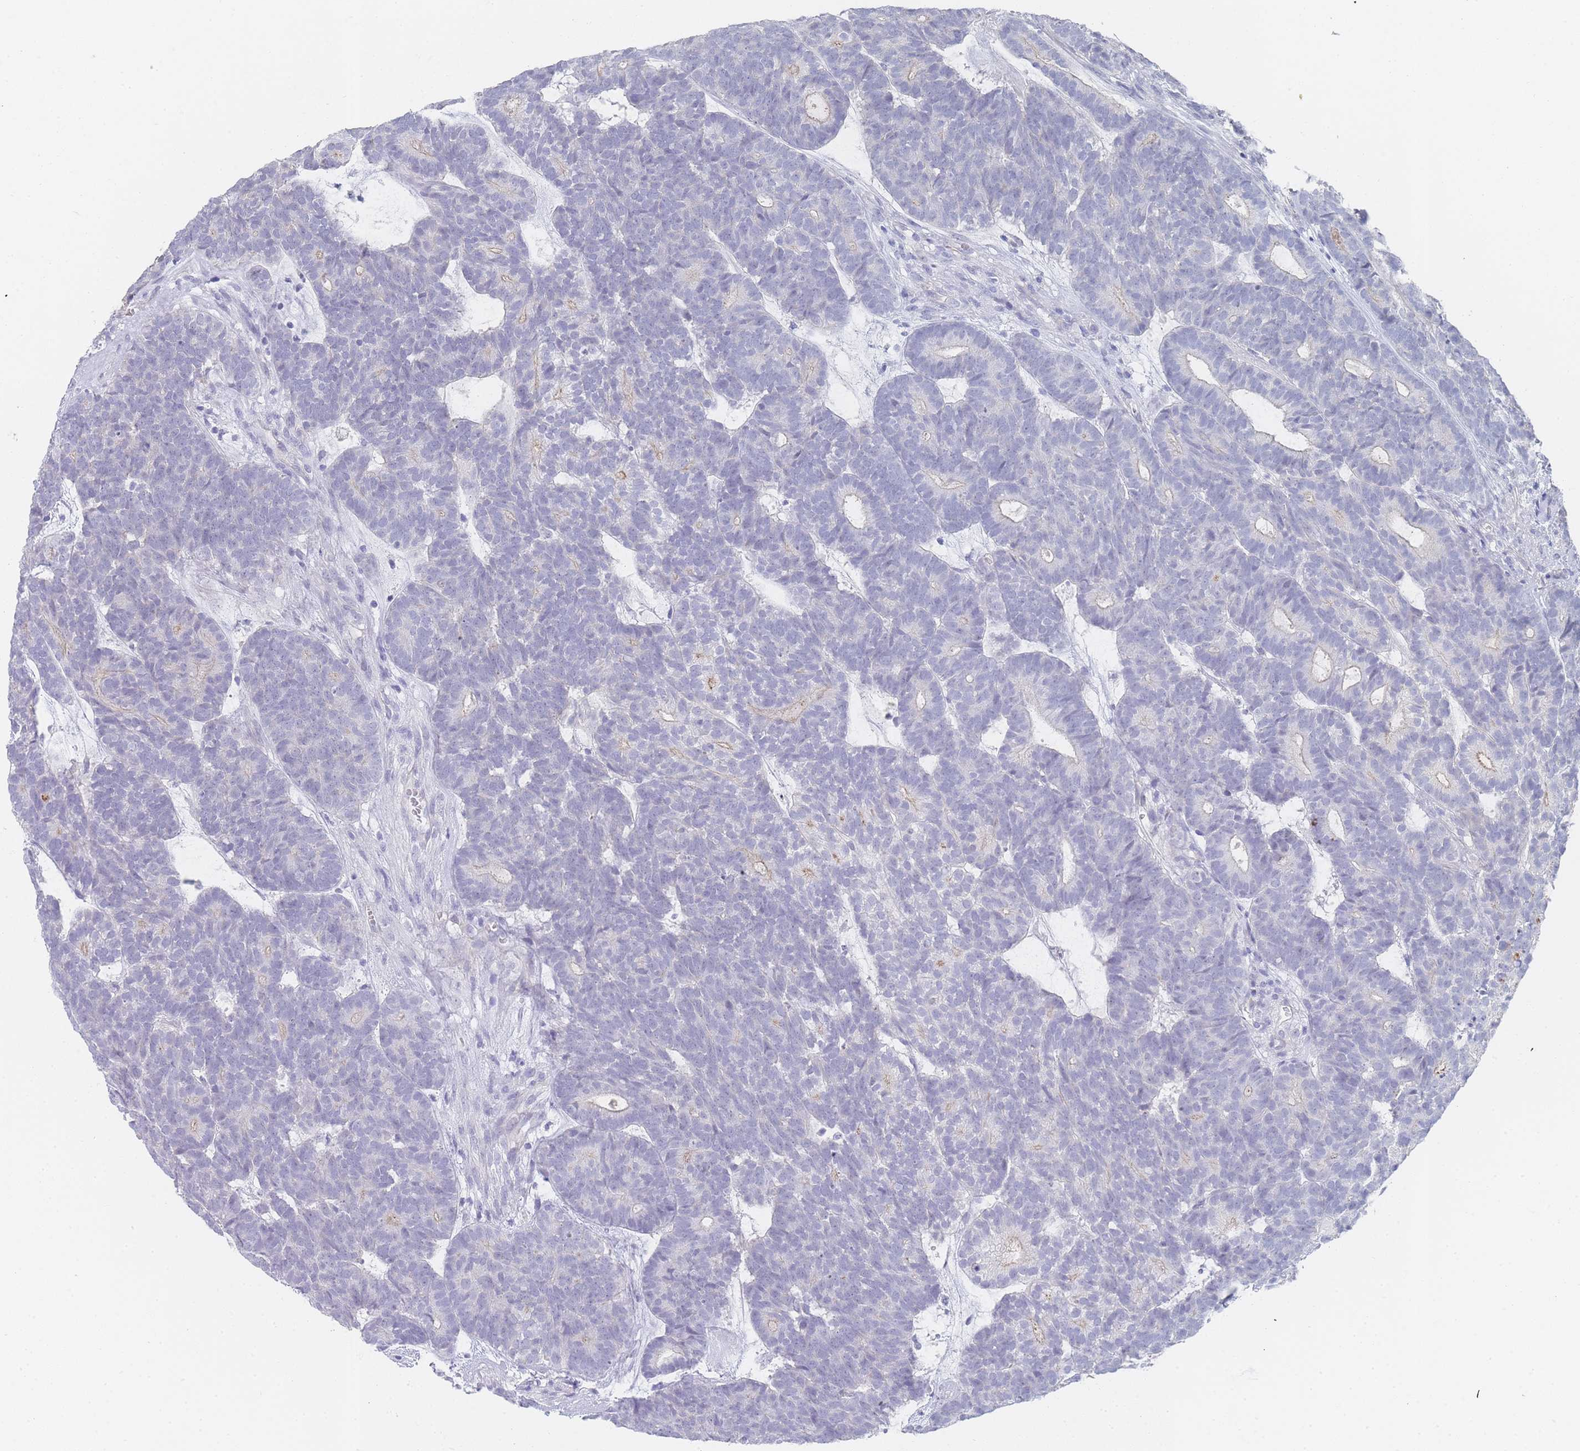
{"staining": {"intensity": "negative", "quantity": "none", "location": "none"}, "tissue": "head and neck cancer", "cell_type": "Tumor cells", "image_type": "cancer", "snomed": [{"axis": "morphology", "description": "Adenocarcinoma, NOS"}, {"axis": "topography", "description": "Head-Neck"}], "caption": "The photomicrograph demonstrates no significant expression in tumor cells of head and neck cancer (adenocarcinoma).", "gene": "IMPG1", "patient": {"sex": "female", "age": 81}}